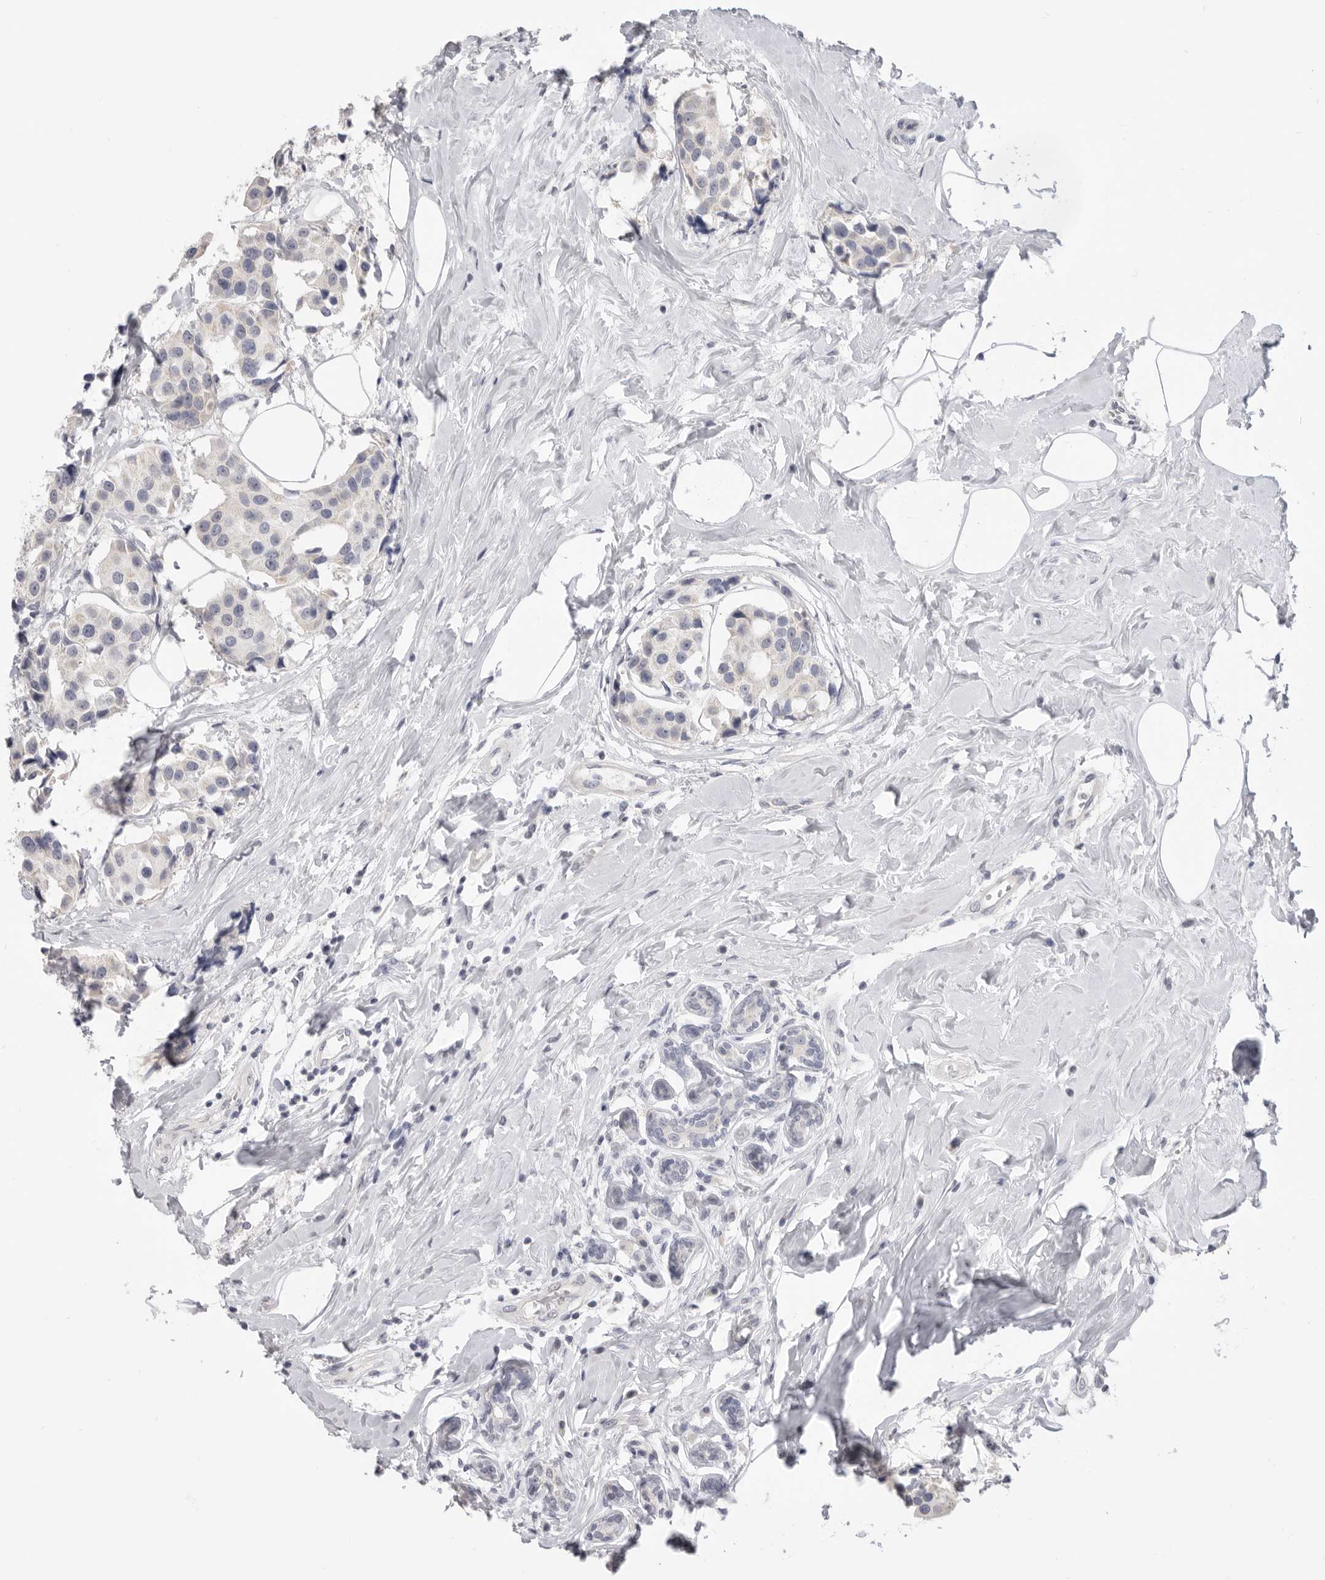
{"staining": {"intensity": "negative", "quantity": "none", "location": "none"}, "tissue": "breast cancer", "cell_type": "Tumor cells", "image_type": "cancer", "snomed": [{"axis": "morphology", "description": "Normal tissue, NOS"}, {"axis": "morphology", "description": "Duct carcinoma"}, {"axis": "topography", "description": "Breast"}], "caption": "The micrograph demonstrates no staining of tumor cells in breast infiltrating ductal carcinoma. (Brightfield microscopy of DAB immunohistochemistry (IHC) at high magnification).", "gene": "XIRP1", "patient": {"sex": "female", "age": 39}}